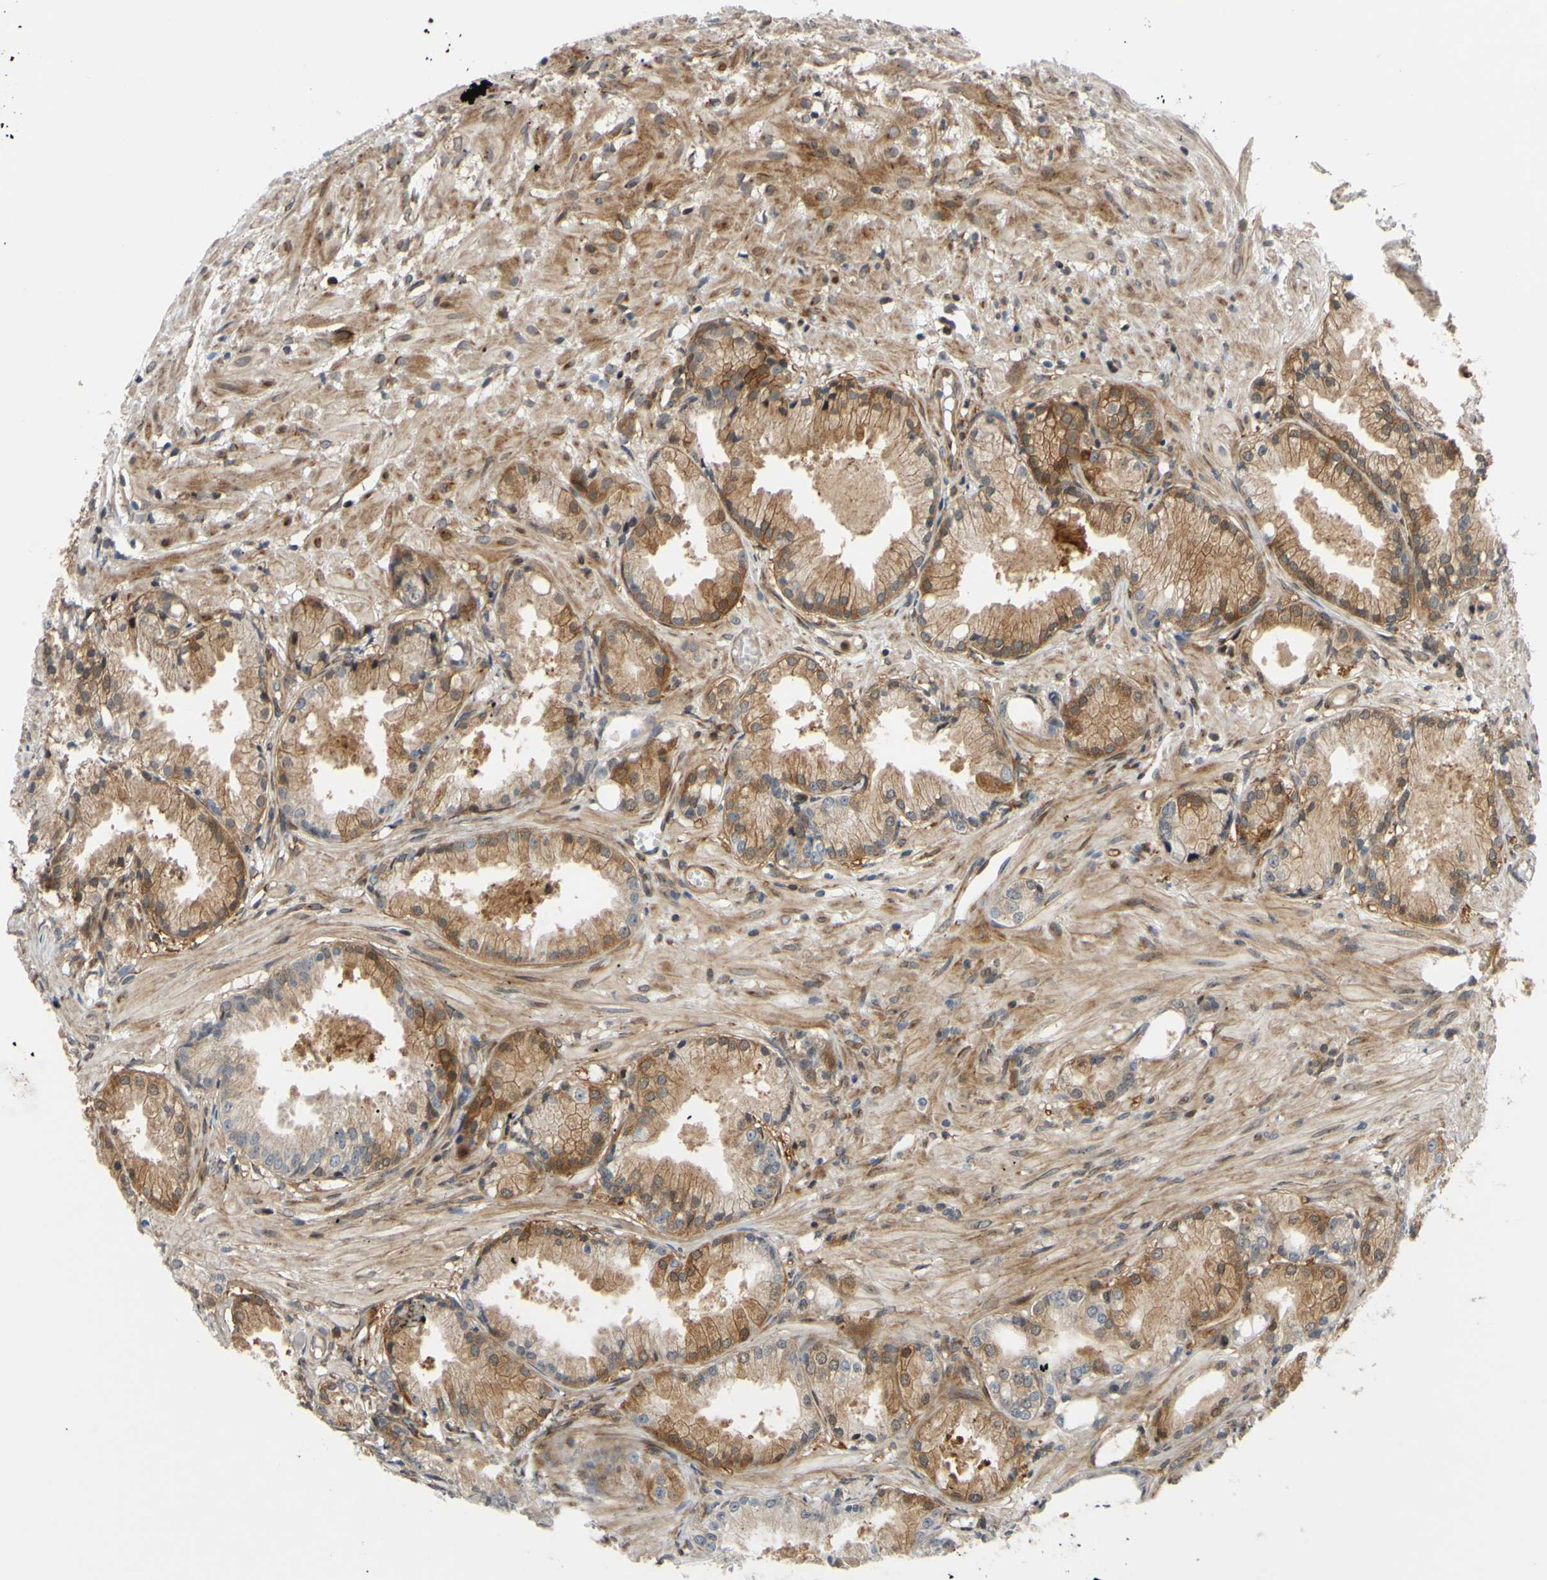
{"staining": {"intensity": "moderate", "quantity": ">75%", "location": "cytoplasmic/membranous"}, "tissue": "prostate cancer", "cell_type": "Tumor cells", "image_type": "cancer", "snomed": [{"axis": "morphology", "description": "Adenocarcinoma, Low grade"}, {"axis": "topography", "description": "Prostate"}], "caption": "A high-resolution micrograph shows immunohistochemistry staining of prostate cancer (adenocarcinoma (low-grade)), which exhibits moderate cytoplasmic/membranous staining in about >75% of tumor cells.", "gene": "PRAF2", "patient": {"sex": "male", "age": 72}}